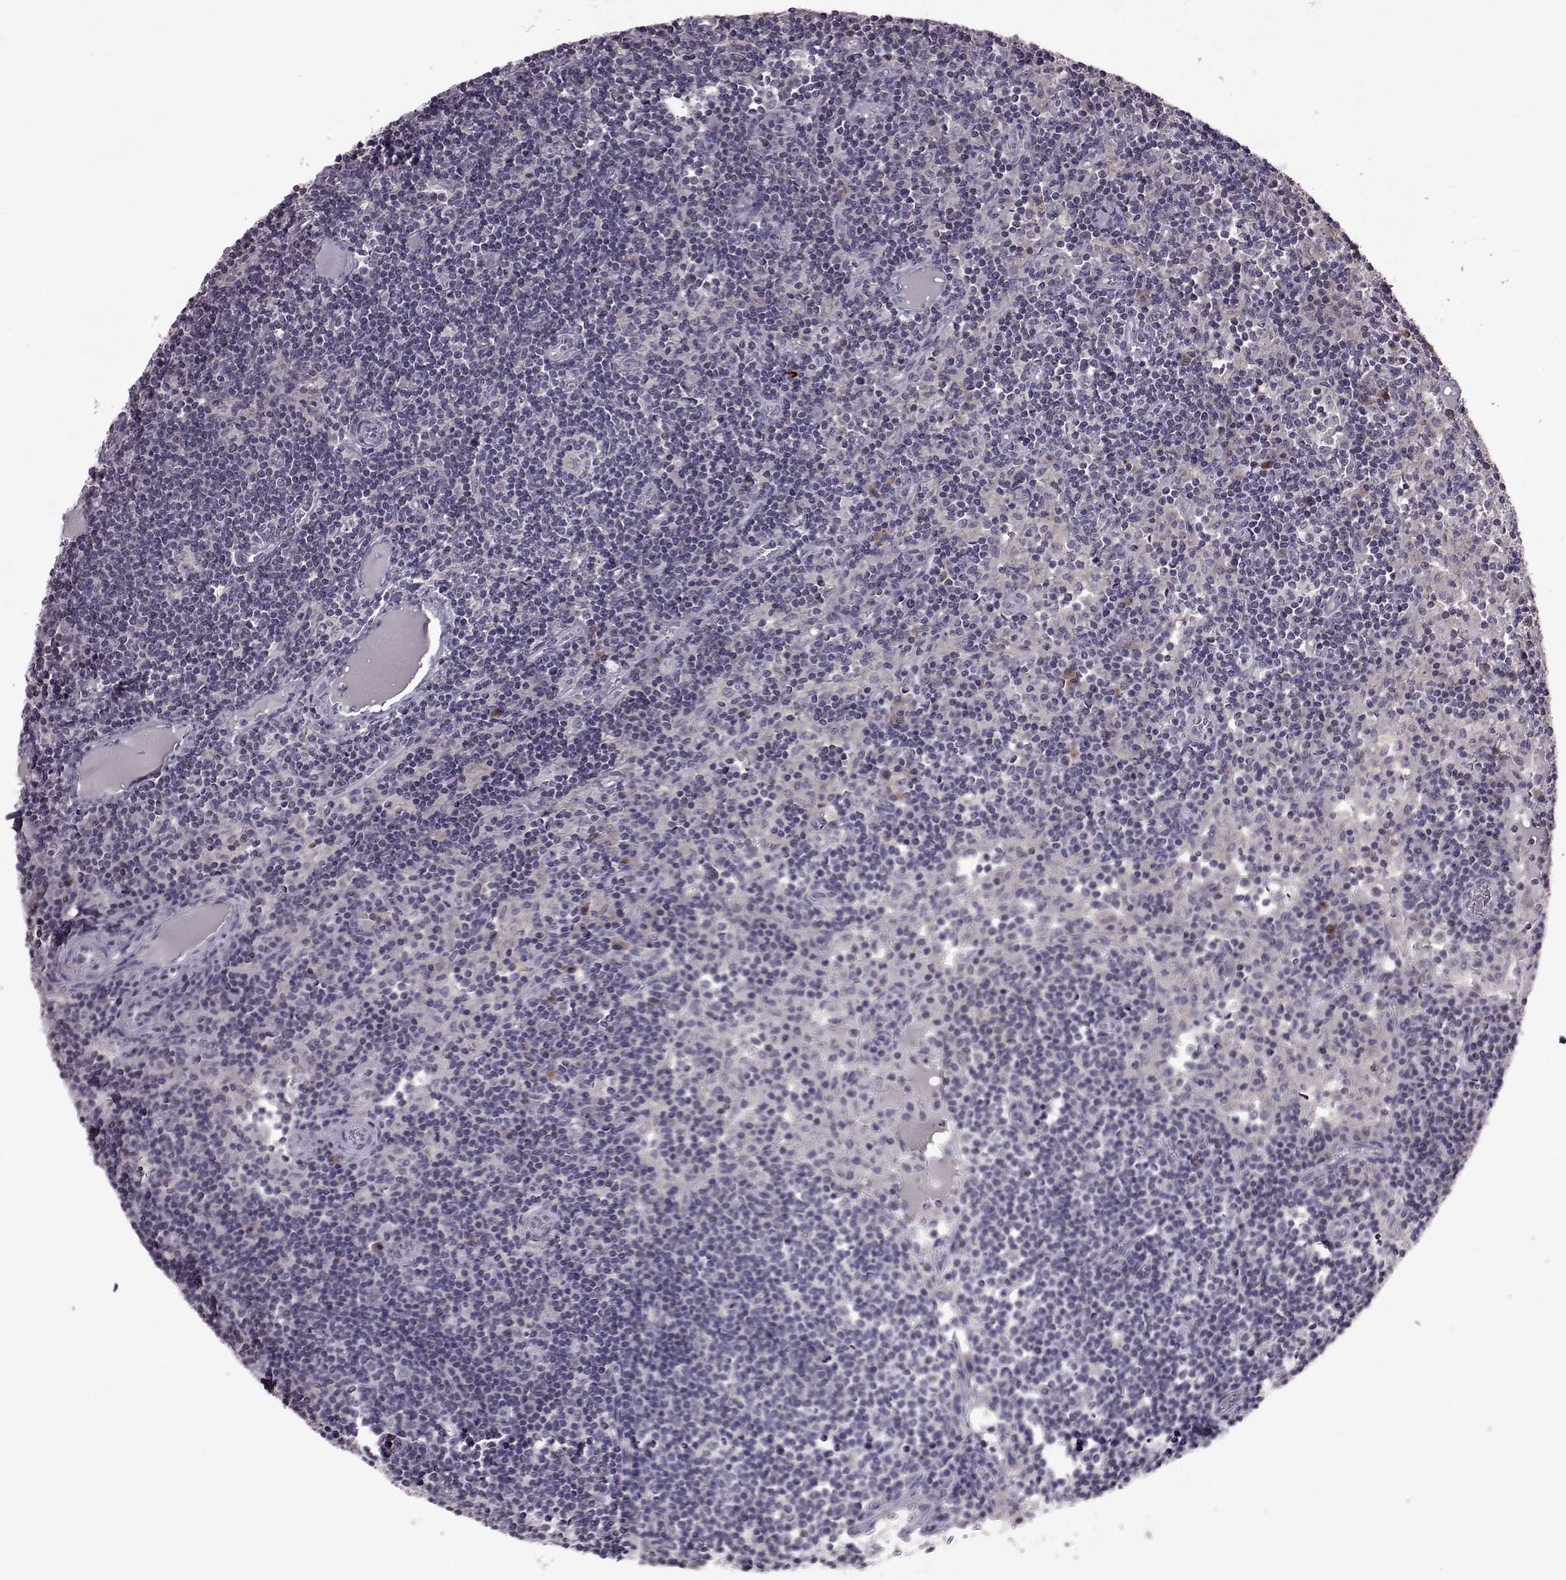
{"staining": {"intensity": "negative", "quantity": "none", "location": "none"}, "tissue": "lymph node", "cell_type": "Germinal center cells", "image_type": "normal", "snomed": [{"axis": "morphology", "description": "Normal tissue, NOS"}, {"axis": "topography", "description": "Lymph node"}], "caption": "IHC histopathology image of unremarkable lymph node stained for a protein (brown), which exhibits no staining in germinal center cells.", "gene": "ADGRG2", "patient": {"sex": "female", "age": 72}}